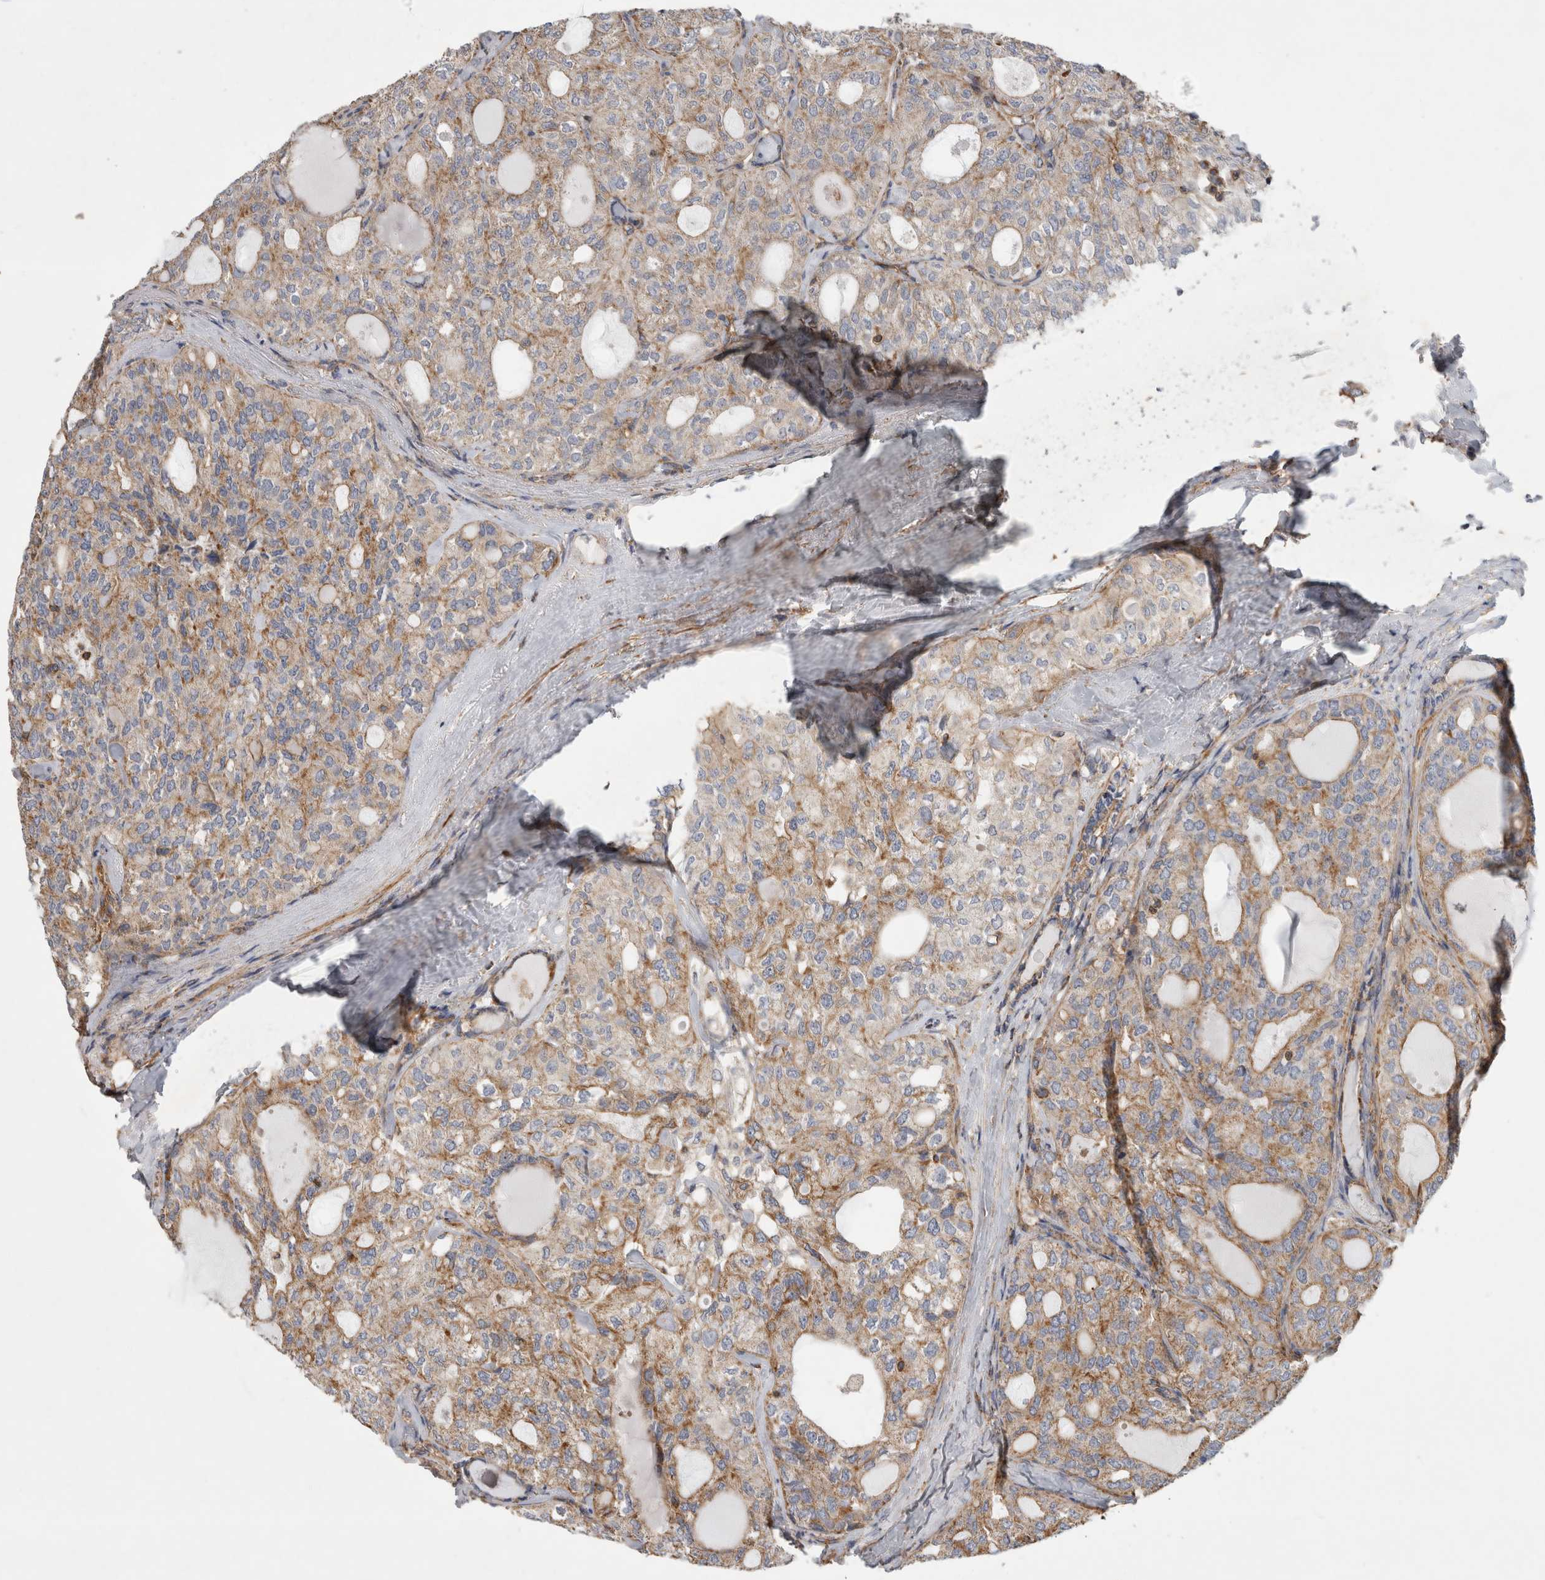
{"staining": {"intensity": "moderate", "quantity": "25%-75%", "location": "cytoplasmic/membranous"}, "tissue": "thyroid cancer", "cell_type": "Tumor cells", "image_type": "cancer", "snomed": [{"axis": "morphology", "description": "Follicular adenoma carcinoma, NOS"}, {"axis": "topography", "description": "Thyroid gland"}], "caption": "A photomicrograph of thyroid cancer (follicular adenoma carcinoma) stained for a protein reveals moderate cytoplasmic/membranous brown staining in tumor cells. The staining was performed using DAB to visualize the protein expression in brown, while the nuclei were stained in blue with hematoxylin (Magnification: 20x).", "gene": "SFXN2", "patient": {"sex": "male", "age": 75}}